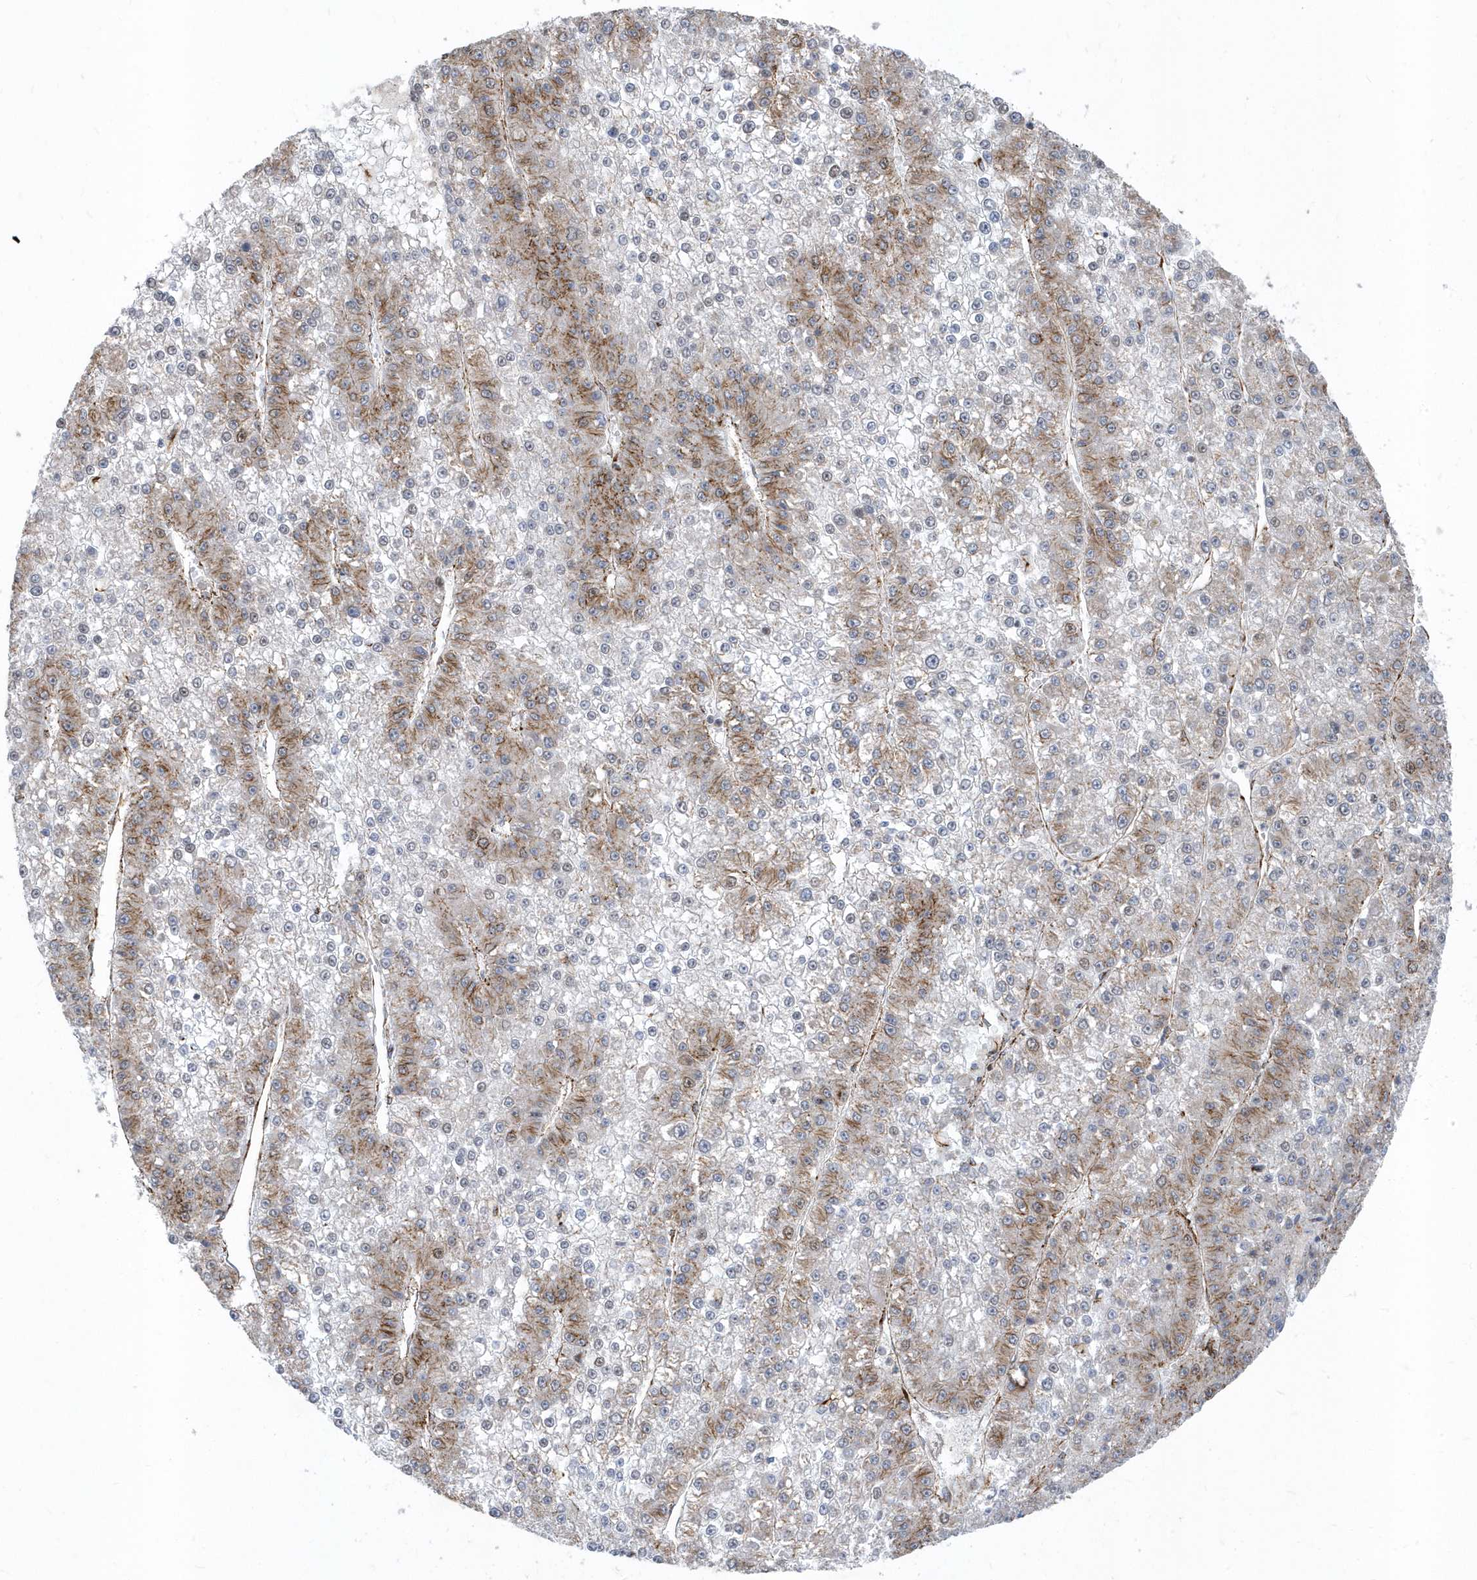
{"staining": {"intensity": "moderate", "quantity": "25%-75%", "location": "cytoplasmic/membranous"}, "tissue": "liver cancer", "cell_type": "Tumor cells", "image_type": "cancer", "snomed": [{"axis": "morphology", "description": "Carcinoma, Hepatocellular, NOS"}, {"axis": "topography", "description": "Liver"}], "caption": "Hepatocellular carcinoma (liver) stained with DAB IHC displays medium levels of moderate cytoplasmic/membranous positivity in approximately 25%-75% of tumor cells. Immunohistochemistry stains the protein of interest in brown and the nuclei are stained blue.", "gene": "HRH4", "patient": {"sex": "female", "age": 73}}